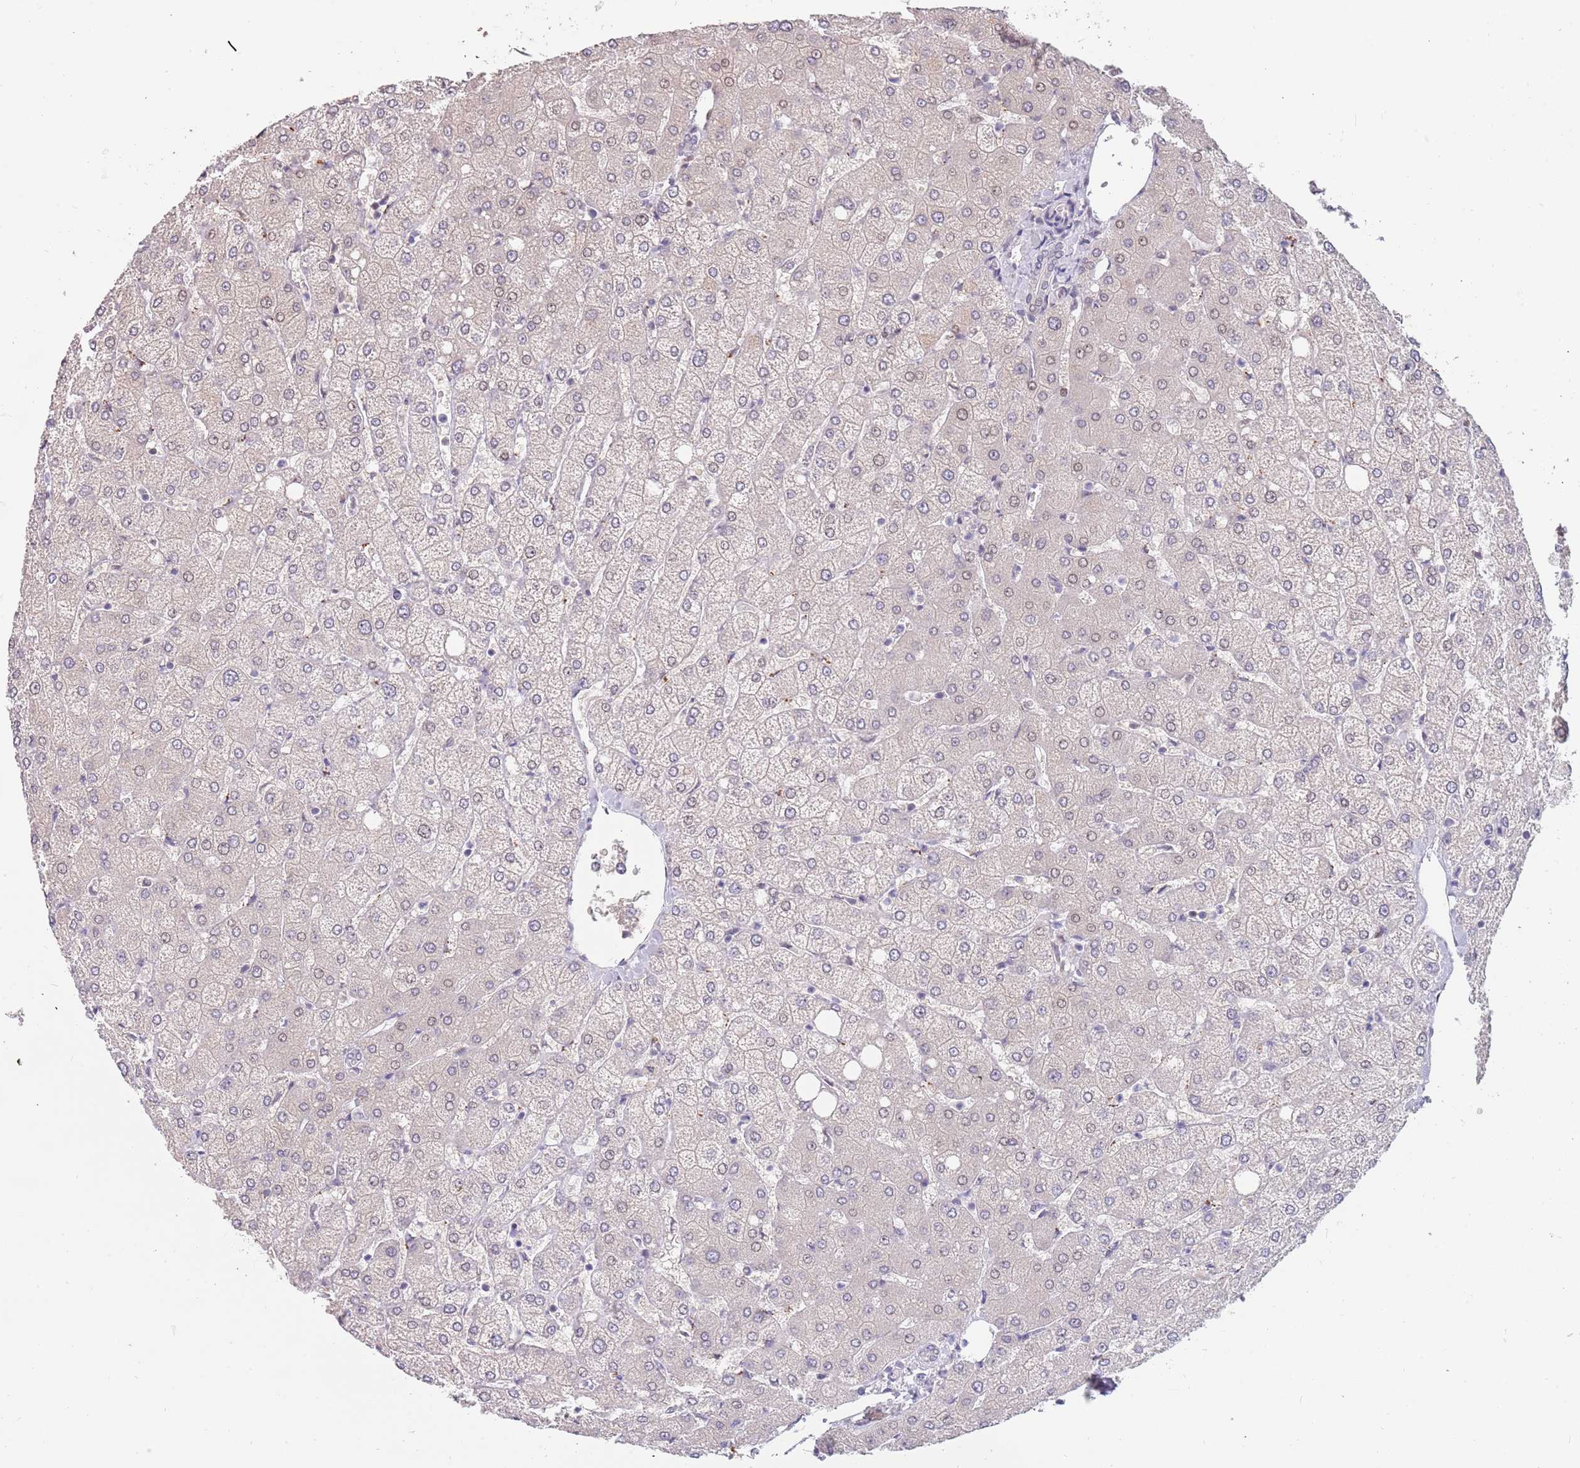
{"staining": {"intensity": "negative", "quantity": "none", "location": "none"}, "tissue": "liver", "cell_type": "Cholangiocytes", "image_type": "normal", "snomed": [{"axis": "morphology", "description": "Normal tissue, NOS"}, {"axis": "topography", "description": "Liver"}], "caption": "Cholangiocytes show no significant expression in unremarkable liver. (DAB (3,3'-diaminobenzidine) immunohistochemistry (IHC) with hematoxylin counter stain).", "gene": "KLHDC2", "patient": {"sex": "female", "age": 54}}